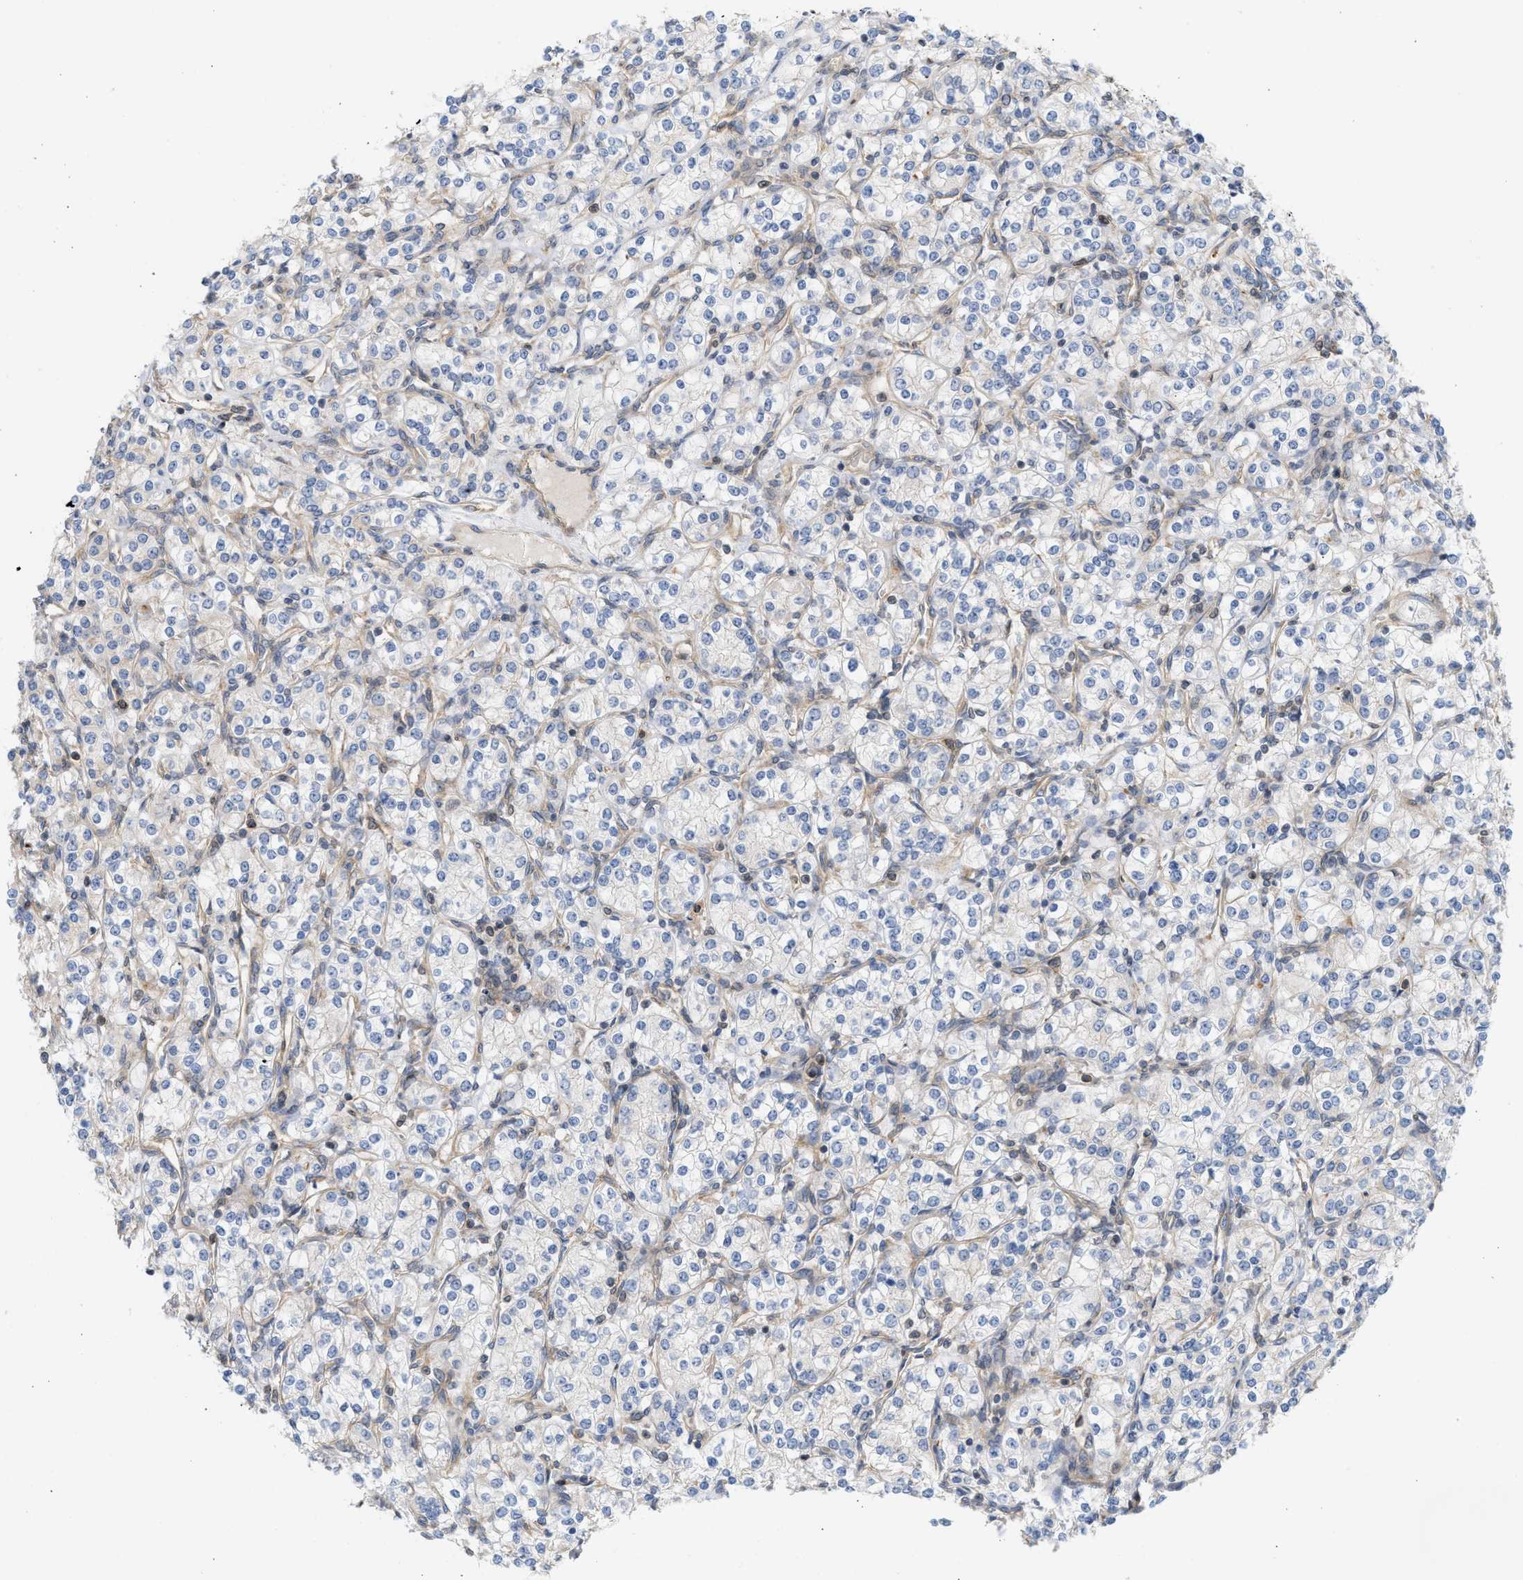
{"staining": {"intensity": "negative", "quantity": "none", "location": "none"}, "tissue": "renal cancer", "cell_type": "Tumor cells", "image_type": "cancer", "snomed": [{"axis": "morphology", "description": "Adenocarcinoma, NOS"}, {"axis": "topography", "description": "Kidney"}], "caption": "Tumor cells are negative for protein expression in human adenocarcinoma (renal).", "gene": "STRN", "patient": {"sex": "male", "age": 77}}